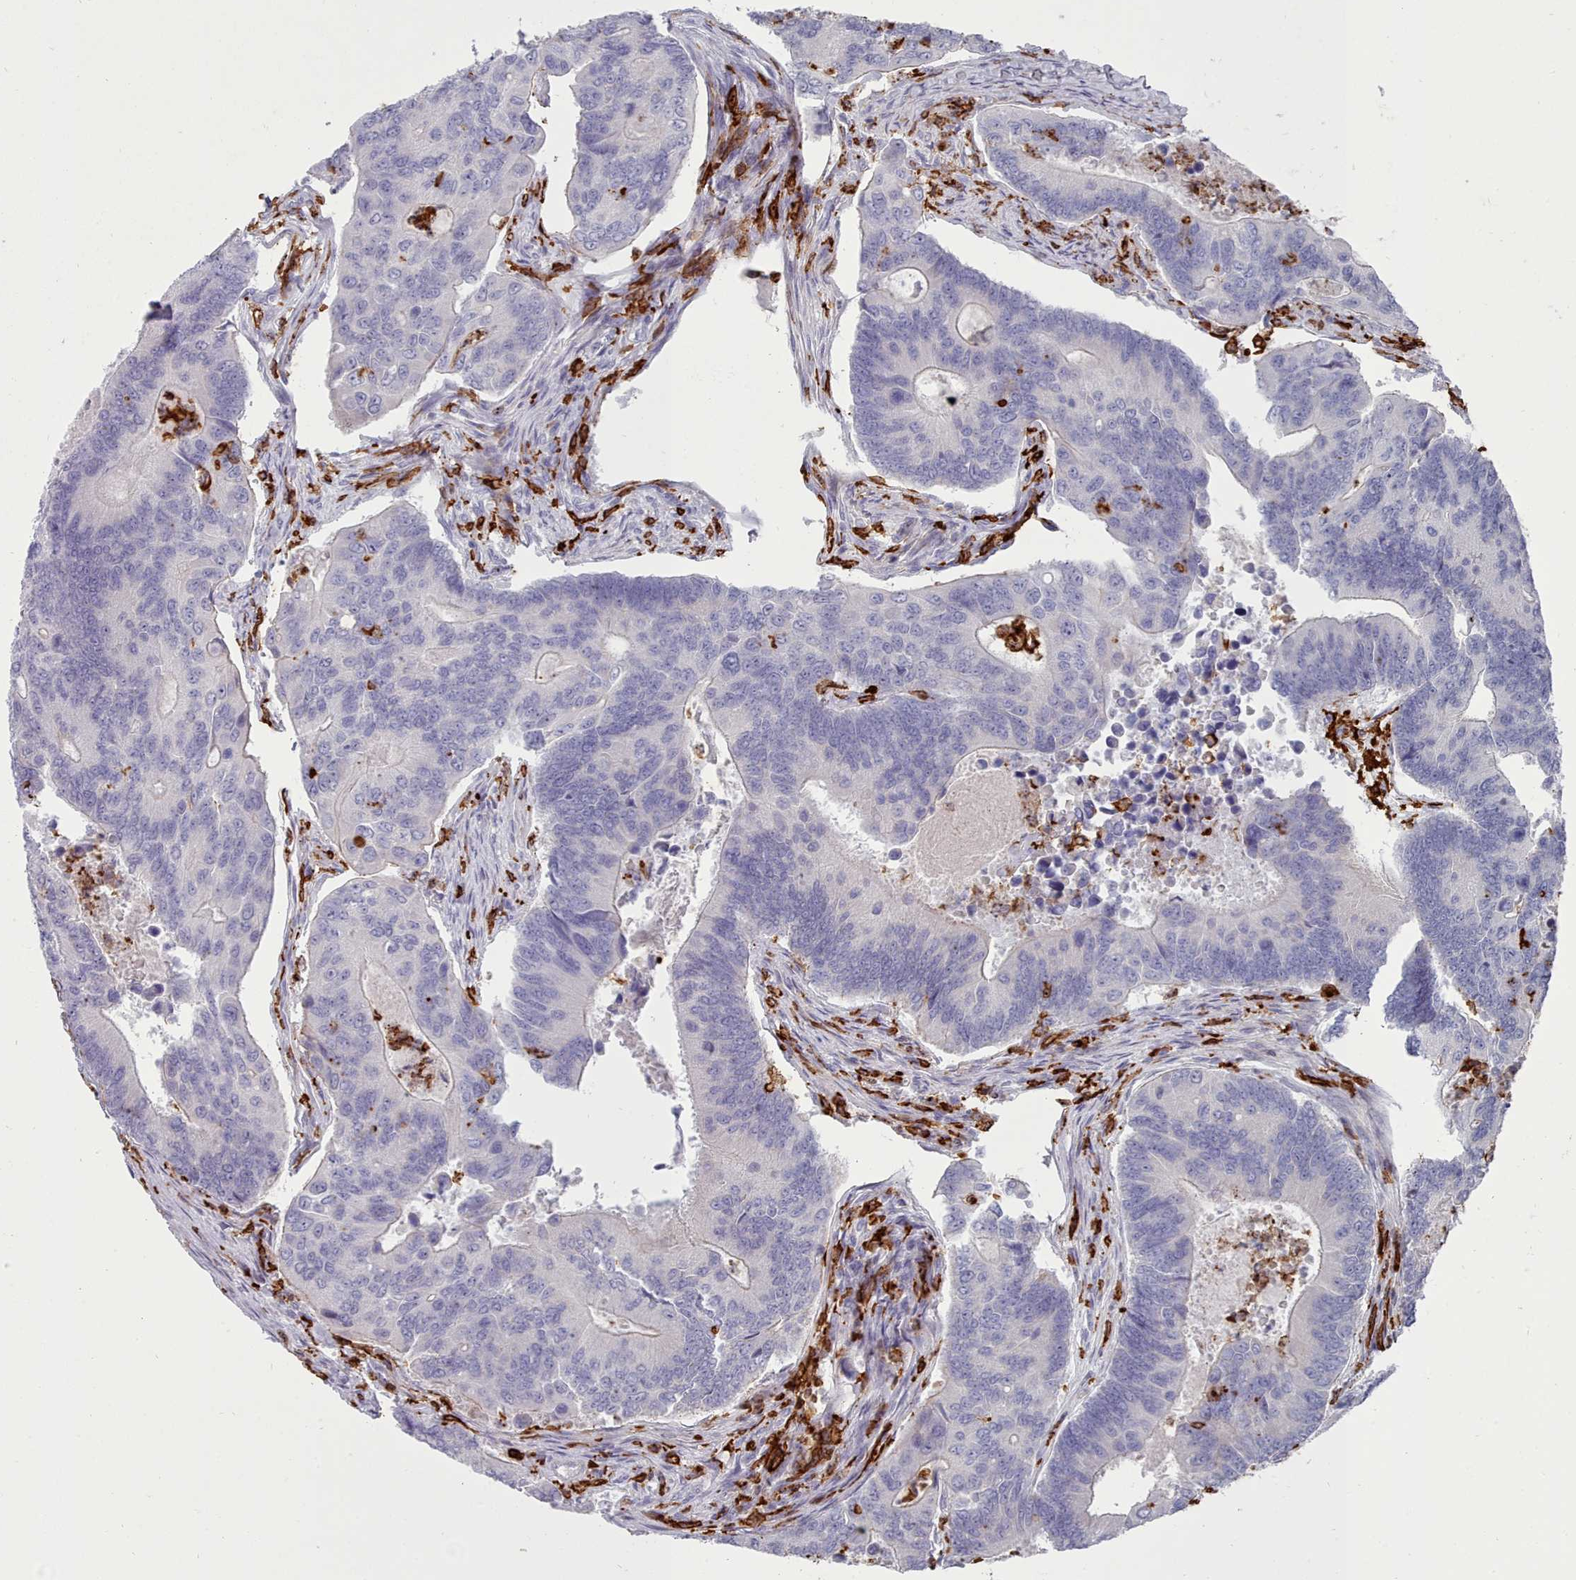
{"staining": {"intensity": "negative", "quantity": "none", "location": "none"}, "tissue": "colorectal cancer", "cell_type": "Tumor cells", "image_type": "cancer", "snomed": [{"axis": "morphology", "description": "Adenocarcinoma, NOS"}, {"axis": "topography", "description": "Colon"}], "caption": "Colorectal cancer stained for a protein using immunohistochemistry demonstrates no expression tumor cells.", "gene": "AIF1", "patient": {"sex": "female", "age": 67}}